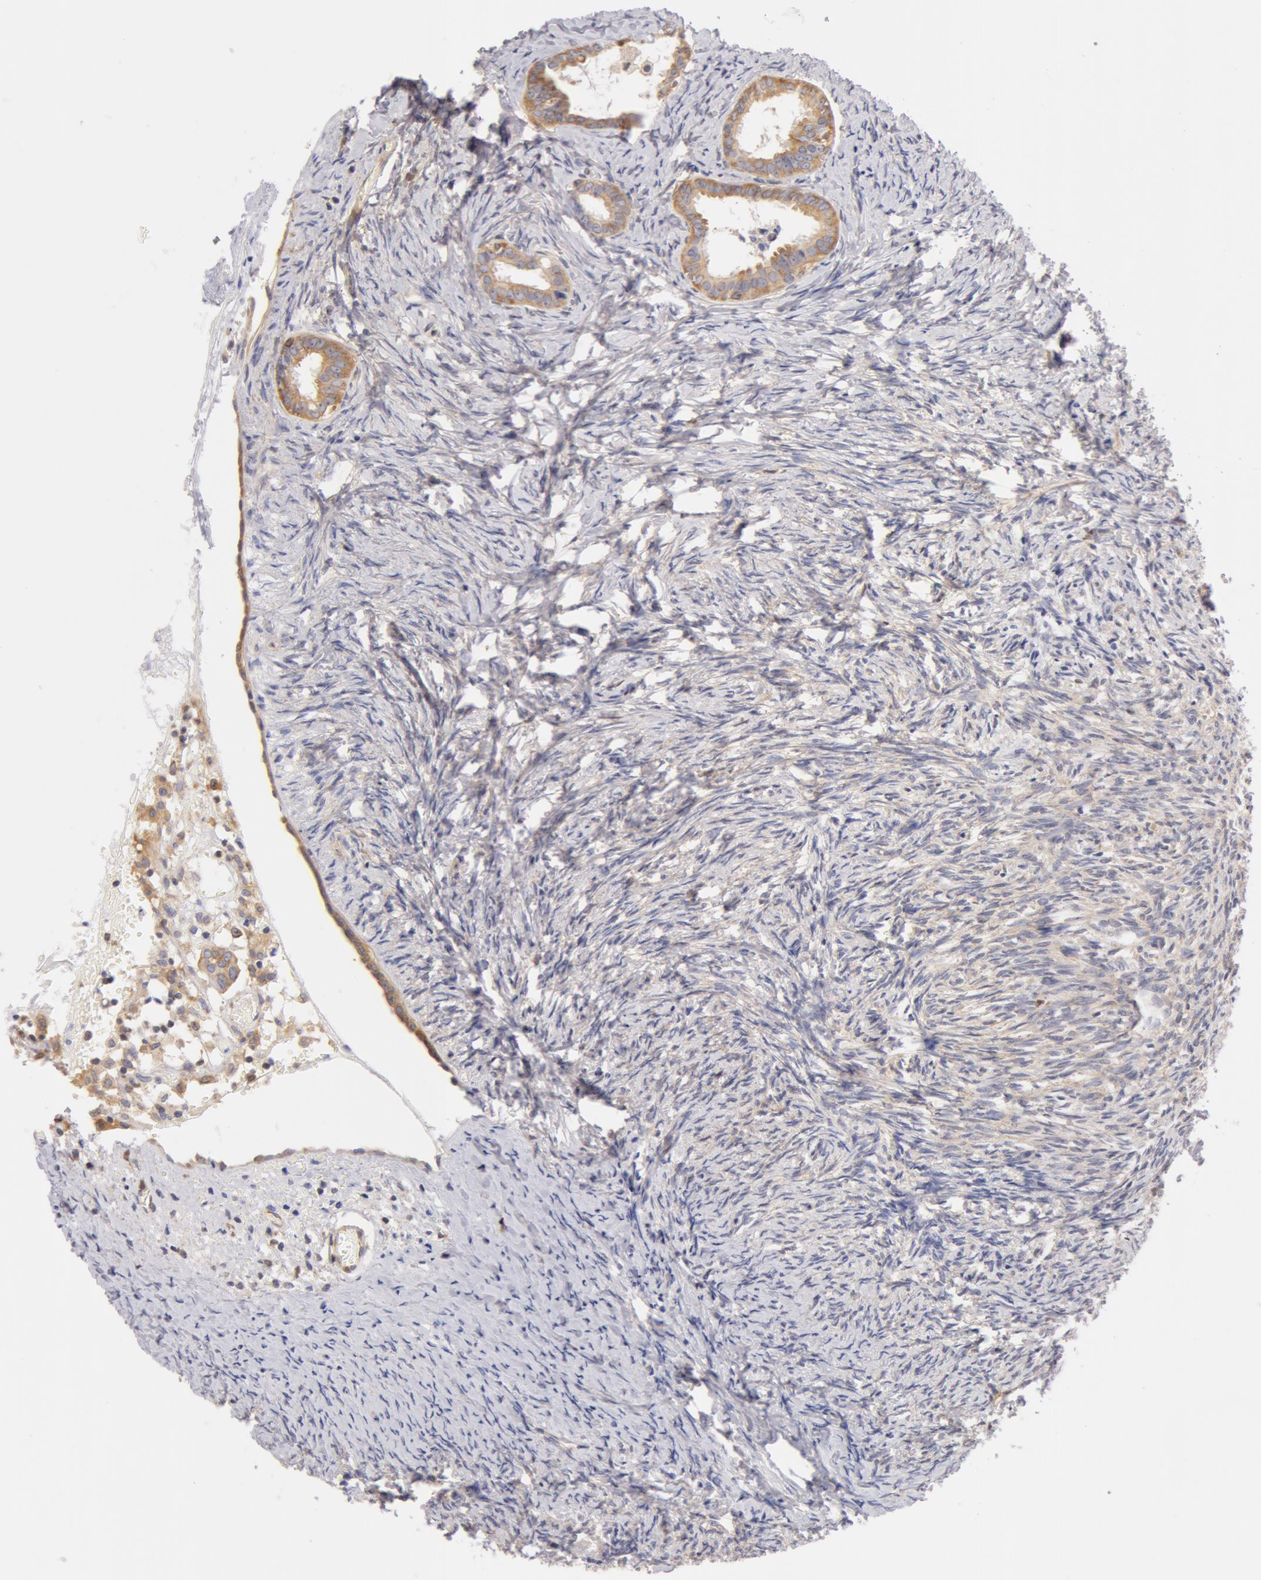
{"staining": {"intensity": "negative", "quantity": "none", "location": "none"}, "tissue": "ovary", "cell_type": "Follicle cells", "image_type": "normal", "snomed": [{"axis": "morphology", "description": "Normal tissue, NOS"}, {"axis": "topography", "description": "Ovary"}], "caption": "IHC of benign ovary demonstrates no expression in follicle cells. (Stains: DAB (3,3'-diaminobenzidine) IHC with hematoxylin counter stain, Microscopy: brightfield microscopy at high magnification).", "gene": "DDX3X", "patient": {"sex": "female", "age": 54}}